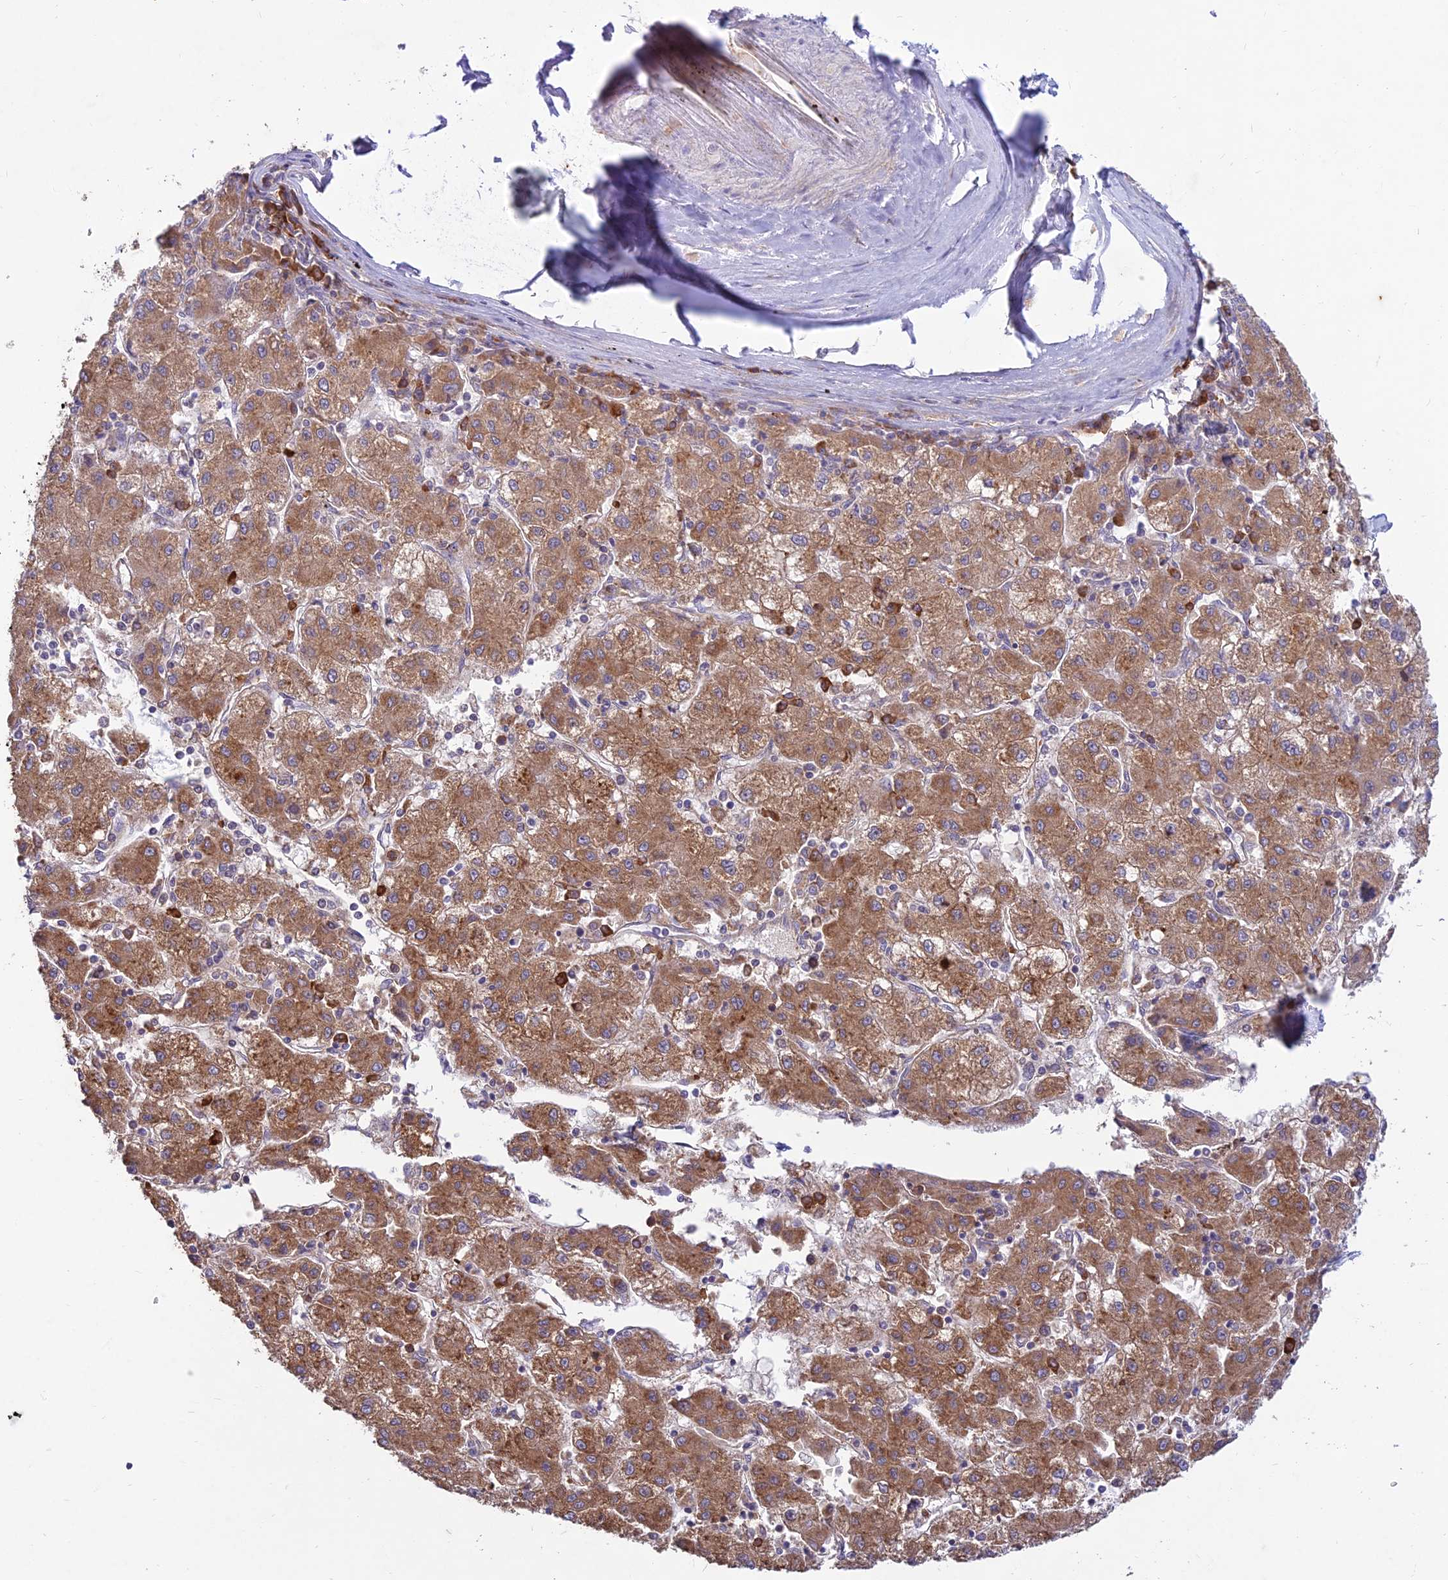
{"staining": {"intensity": "moderate", "quantity": ">75%", "location": "cytoplasmic/membranous"}, "tissue": "liver cancer", "cell_type": "Tumor cells", "image_type": "cancer", "snomed": [{"axis": "morphology", "description": "Carcinoma, Hepatocellular, NOS"}, {"axis": "topography", "description": "Liver"}], "caption": "Immunohistochemical staining of hepatocellular carcinoma (liver) displays moderate cytoplasmic/membranous protein staining in approximately >75% of tumor cells. The staining was performed using DAB to visualize the protein expression in brown, while the nuclei were stained in blue with hematoxylin (Magnification: 20x).", "gene": "NXNL2", "patient": {"sex": "male", "age": 72}}